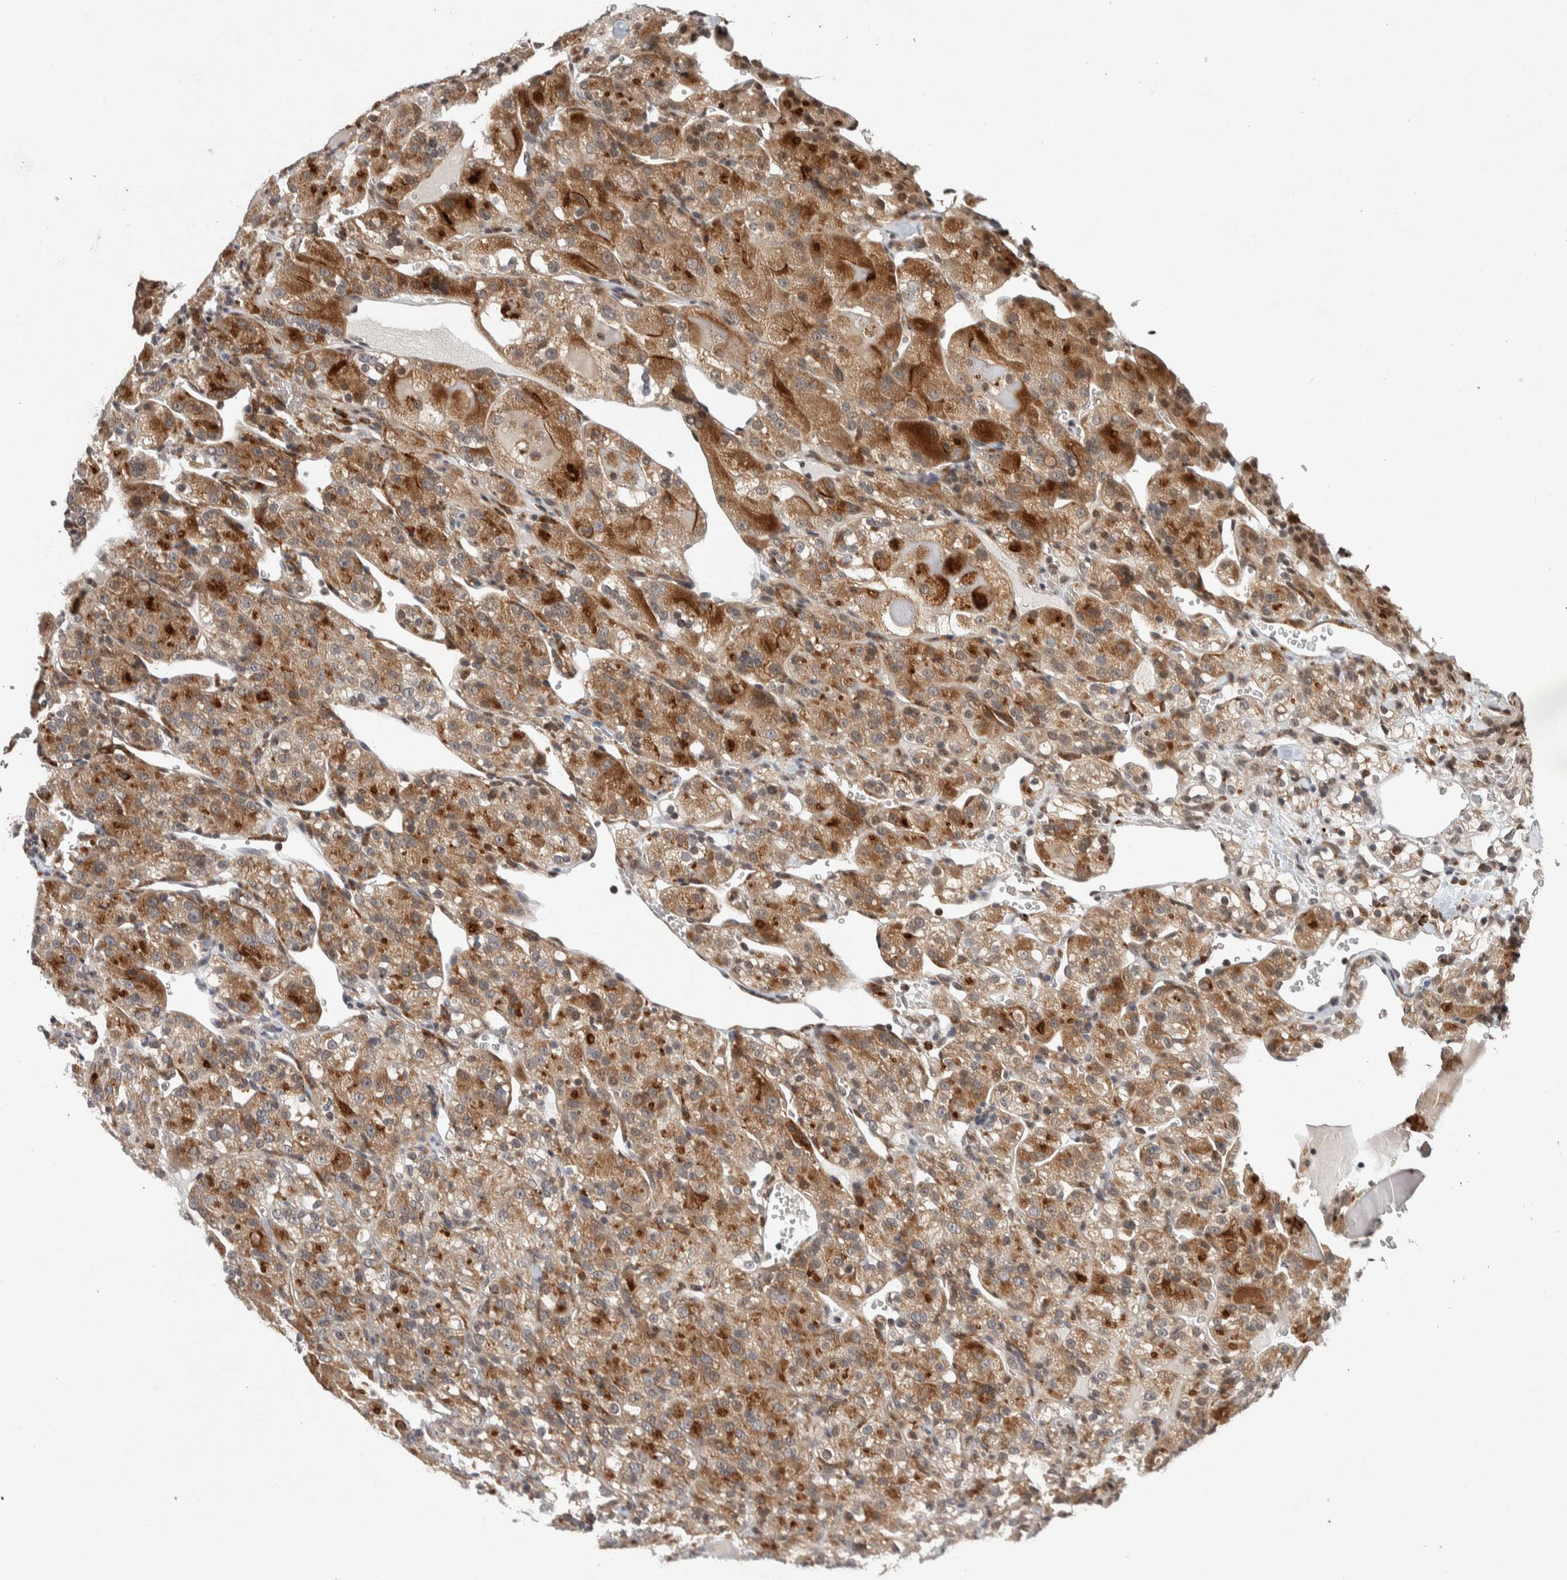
{"staining": {"intensity": "moderate", "quantity": ">75%", "location": "cytoplasmic/membranous"}, "tissue": "renal cancer", "cell_type": "Tumor cells", "image_type": "cancer", "snomed": [{"axis": "morphology", "description": "Normal tissue, NOS"}, {"axis": "morphology", "description": "Adenocarcinoma, NOS"}, {"axis": "topography", "description": "Kidney"}], "caption": "High-magnification brightfield microscopy of renal adenocarcinoma stained with DAB (3,3'-diaminobenzidine) (brown) and counterstained with hematoxylin (blue). tumor cells exhibit moderate cytoplasmic/membranous staining is seen in approximately>75% of cells.", "gene": "KCNK1", "patient": {"sex": "male", "age": 61}}